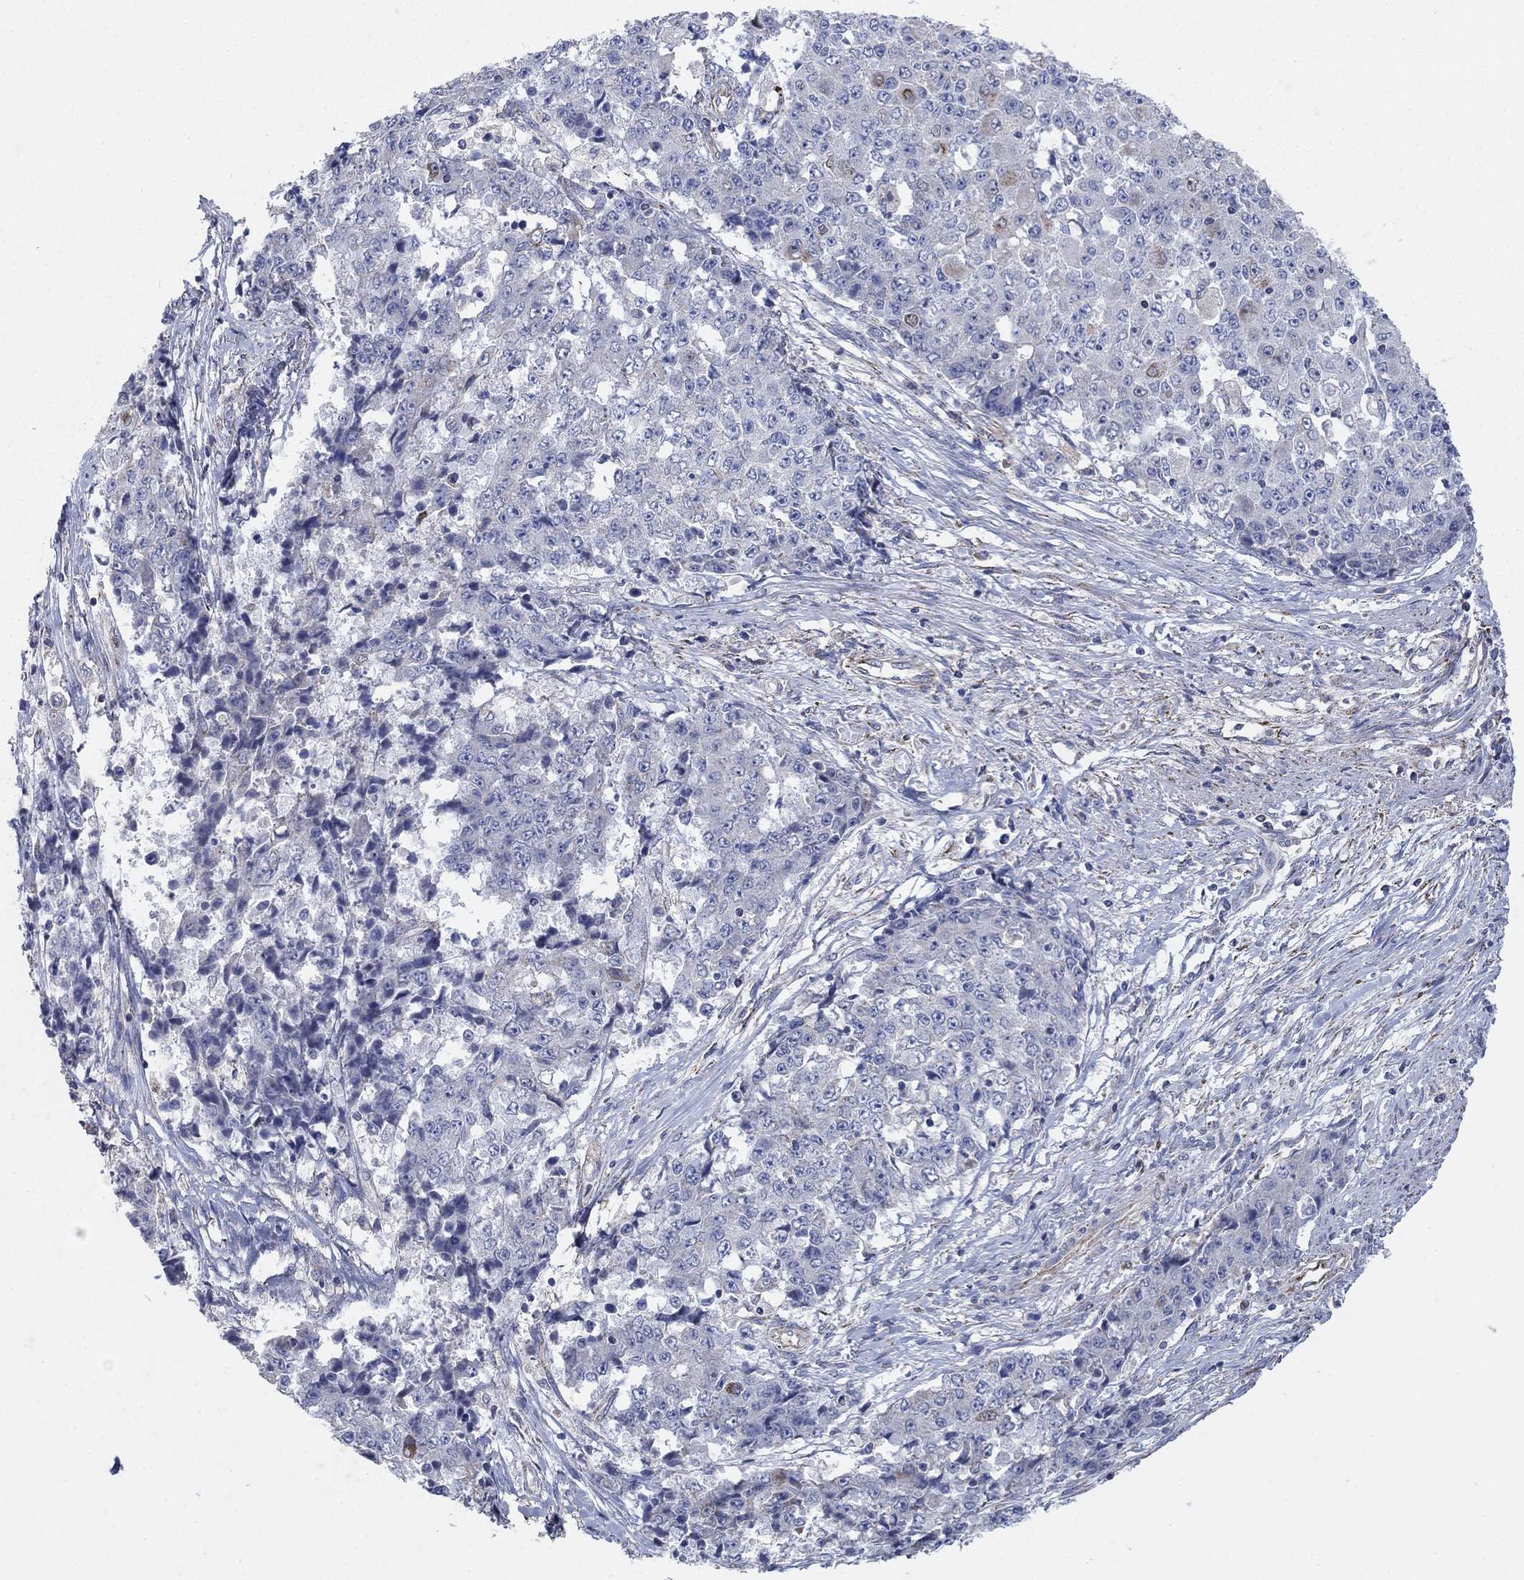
{"staining": {"intensity": "negative", "quantity": "none", "location": "none"}, "tissue": "ovarian cancer", "cell_type": "Tumor cells", "image_type": "cancer", "snomed": [{"axis": "morphology", "description": "Carcinoma, endometroid"}, {"axis": "topography", "description": "Ovary"}], "caption": "IHC image of neoplastic tissue: ovarian cancer stained with DAB (3,3'-diaminobenzidine) demonstrates no significant protein staining in tumor cells.", "gene": "PNPLA2", "patient": {"sex": "female", "age": 42}}